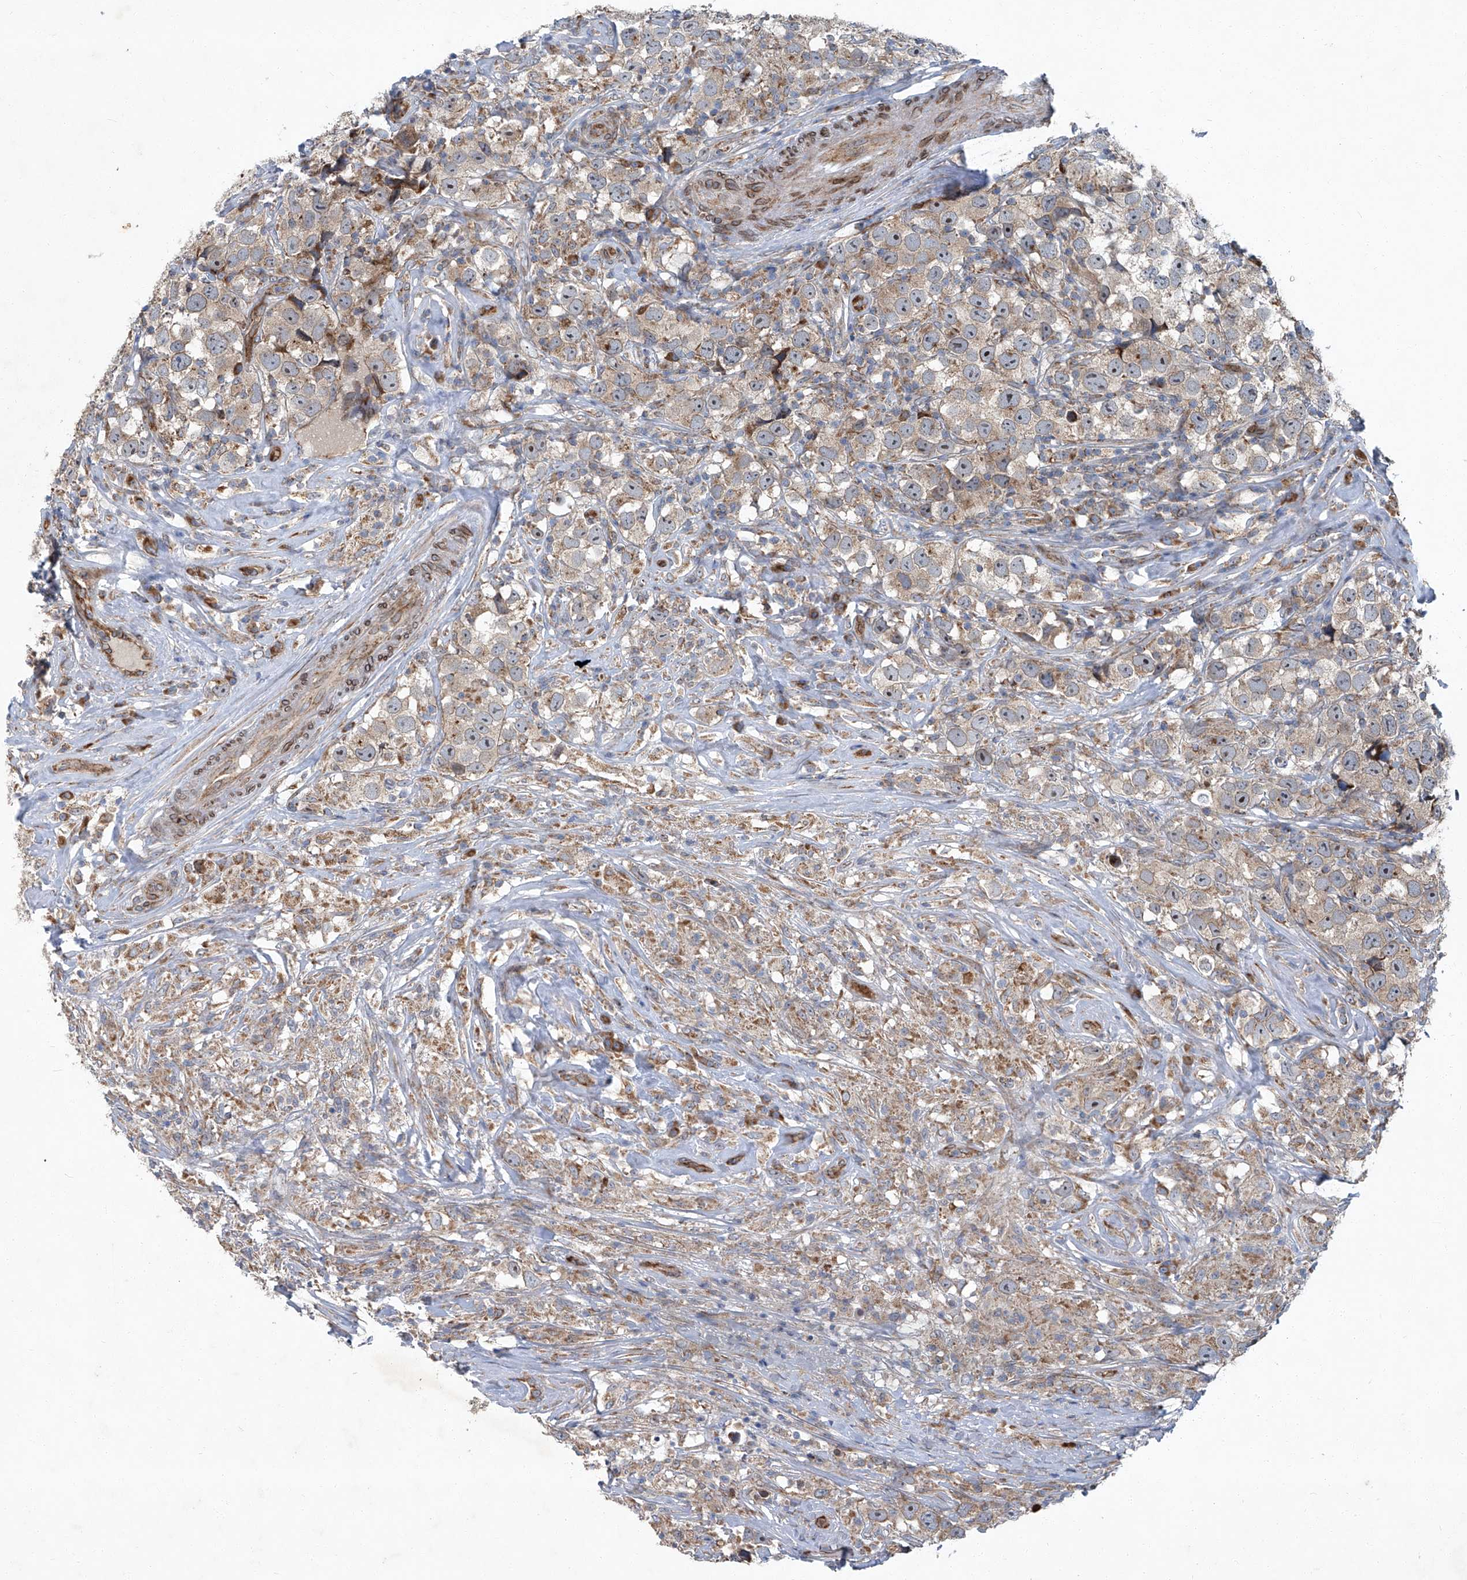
{"staining": {"intensity": "weak", "quantity": ">75%", "location": "cytoplasmic/membranous"}, "tissue": "testis cancer", "cell_type": "Tumor cells", "image_type": "cancer", "snomed": [{"axis": "morphology", "description": "Seminoma, NOS"}, {"axis": "topography", "description": "Testis"}], "caption": "IHC photomicrograph of neoplastic tissue: testis cancer stained using immunohistochemistry demonstrates low levels of weak protein expression localized specifically in the cytoplasmic/membranous of tumor cells, appearing as a cytoplasmic/membranous brown color.", "gene": "GPR132", "patient": {"sex": "male", "age": 49}}